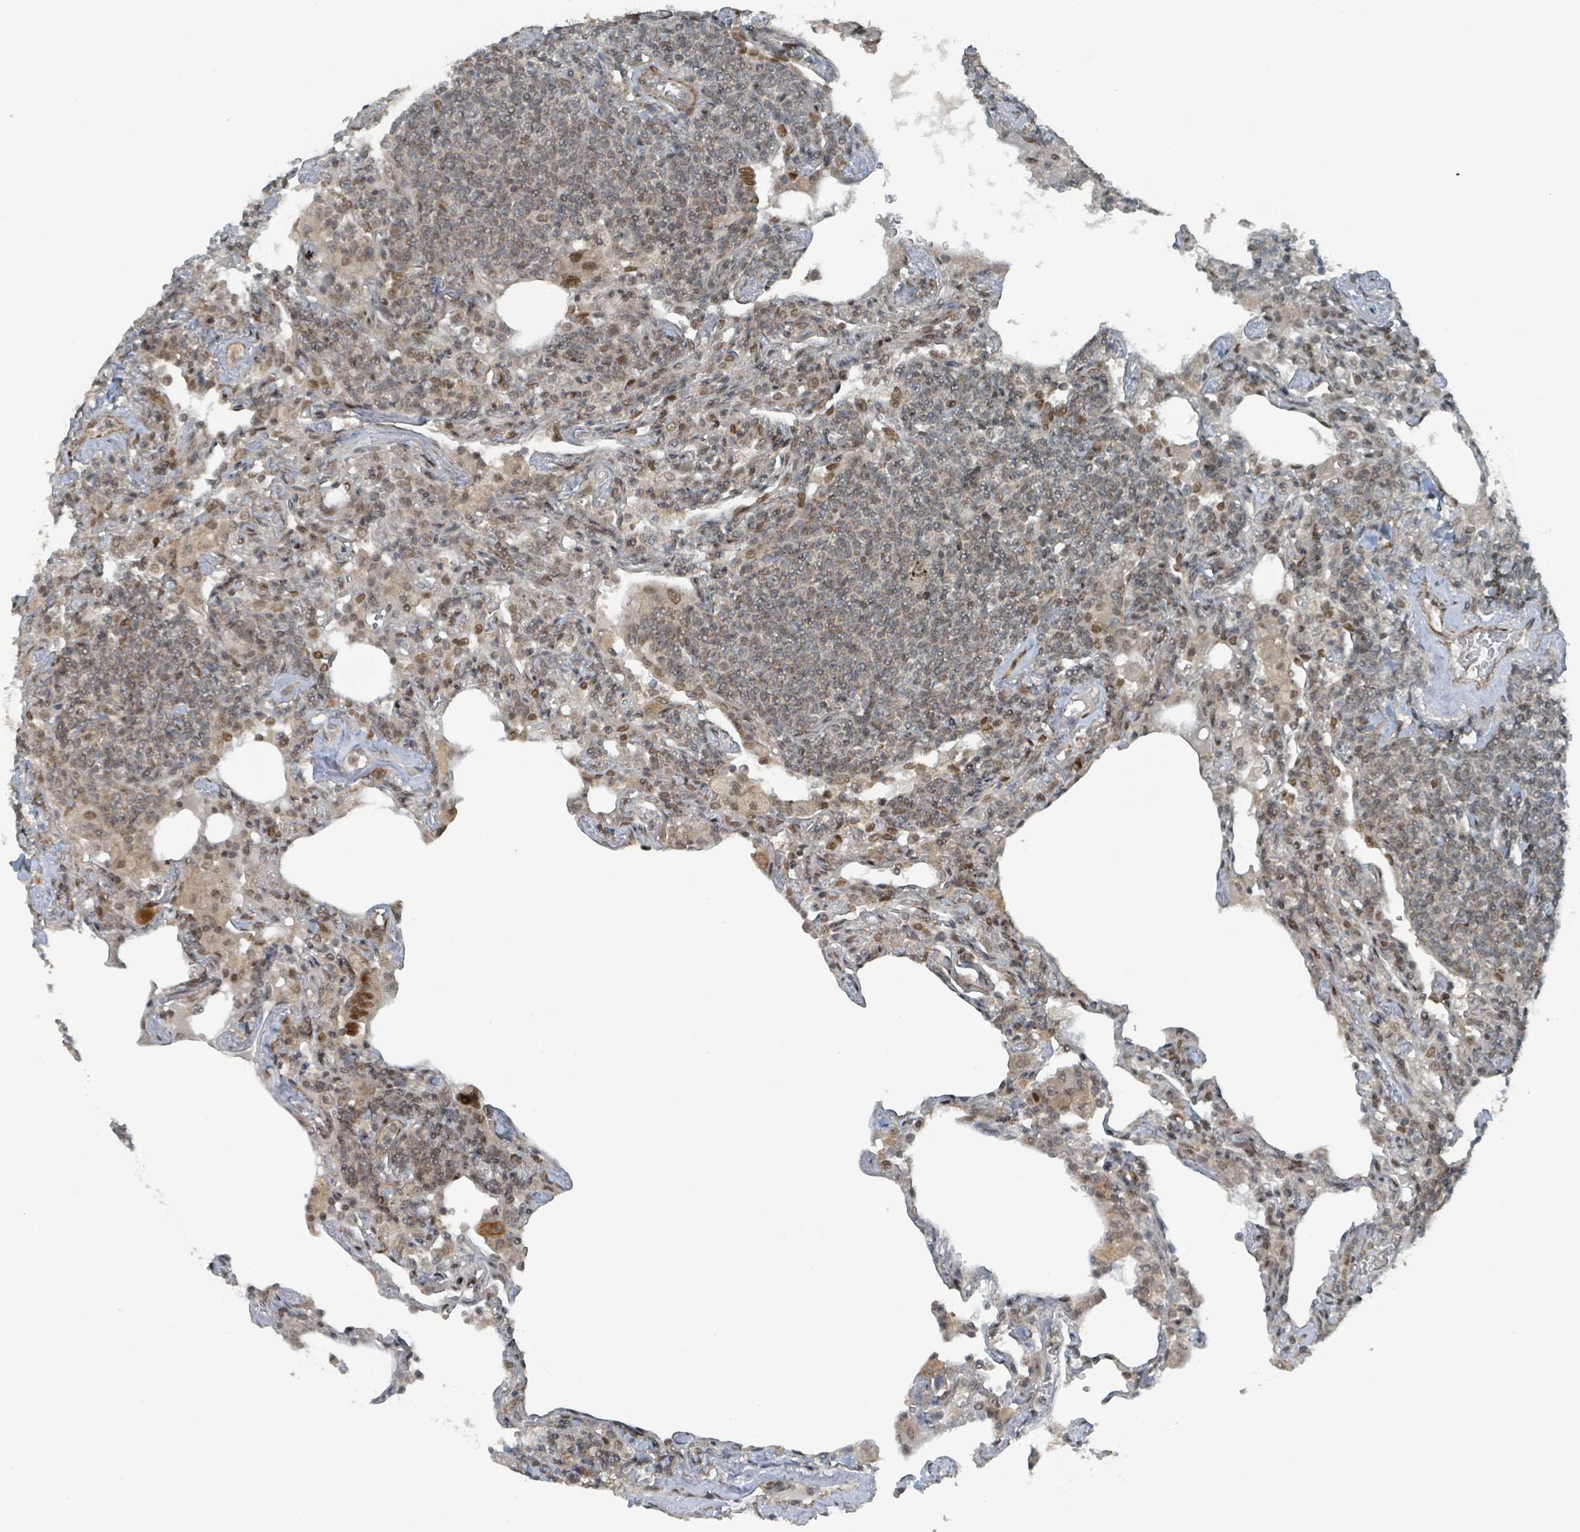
{"staining": {"intensity": "weak", "quantity": ">75%", "location": "nuclear"}, "tissue": "lymphoma", "cell_type": "Tumor cells", "image_type": "cancer", "snomed": [{"axis": "morphology", "description": "Malignant lymphoma, non-Hodgkin's type, Low grade"}, {"axis": "topography", "description": "Lung"}], "caption": "Protein expression analysis of human lymphoma reveals weak nuclear expression in approximately >75% of tumor cells. The staining is performed using DAB (3,3'-diaminobenzidine) brown chromogen to label protein expression. The nuclei are counter-stained blue using hematoxylin.", "gene": "PHIP", "patient": {"sex": "female", "age": 71}}